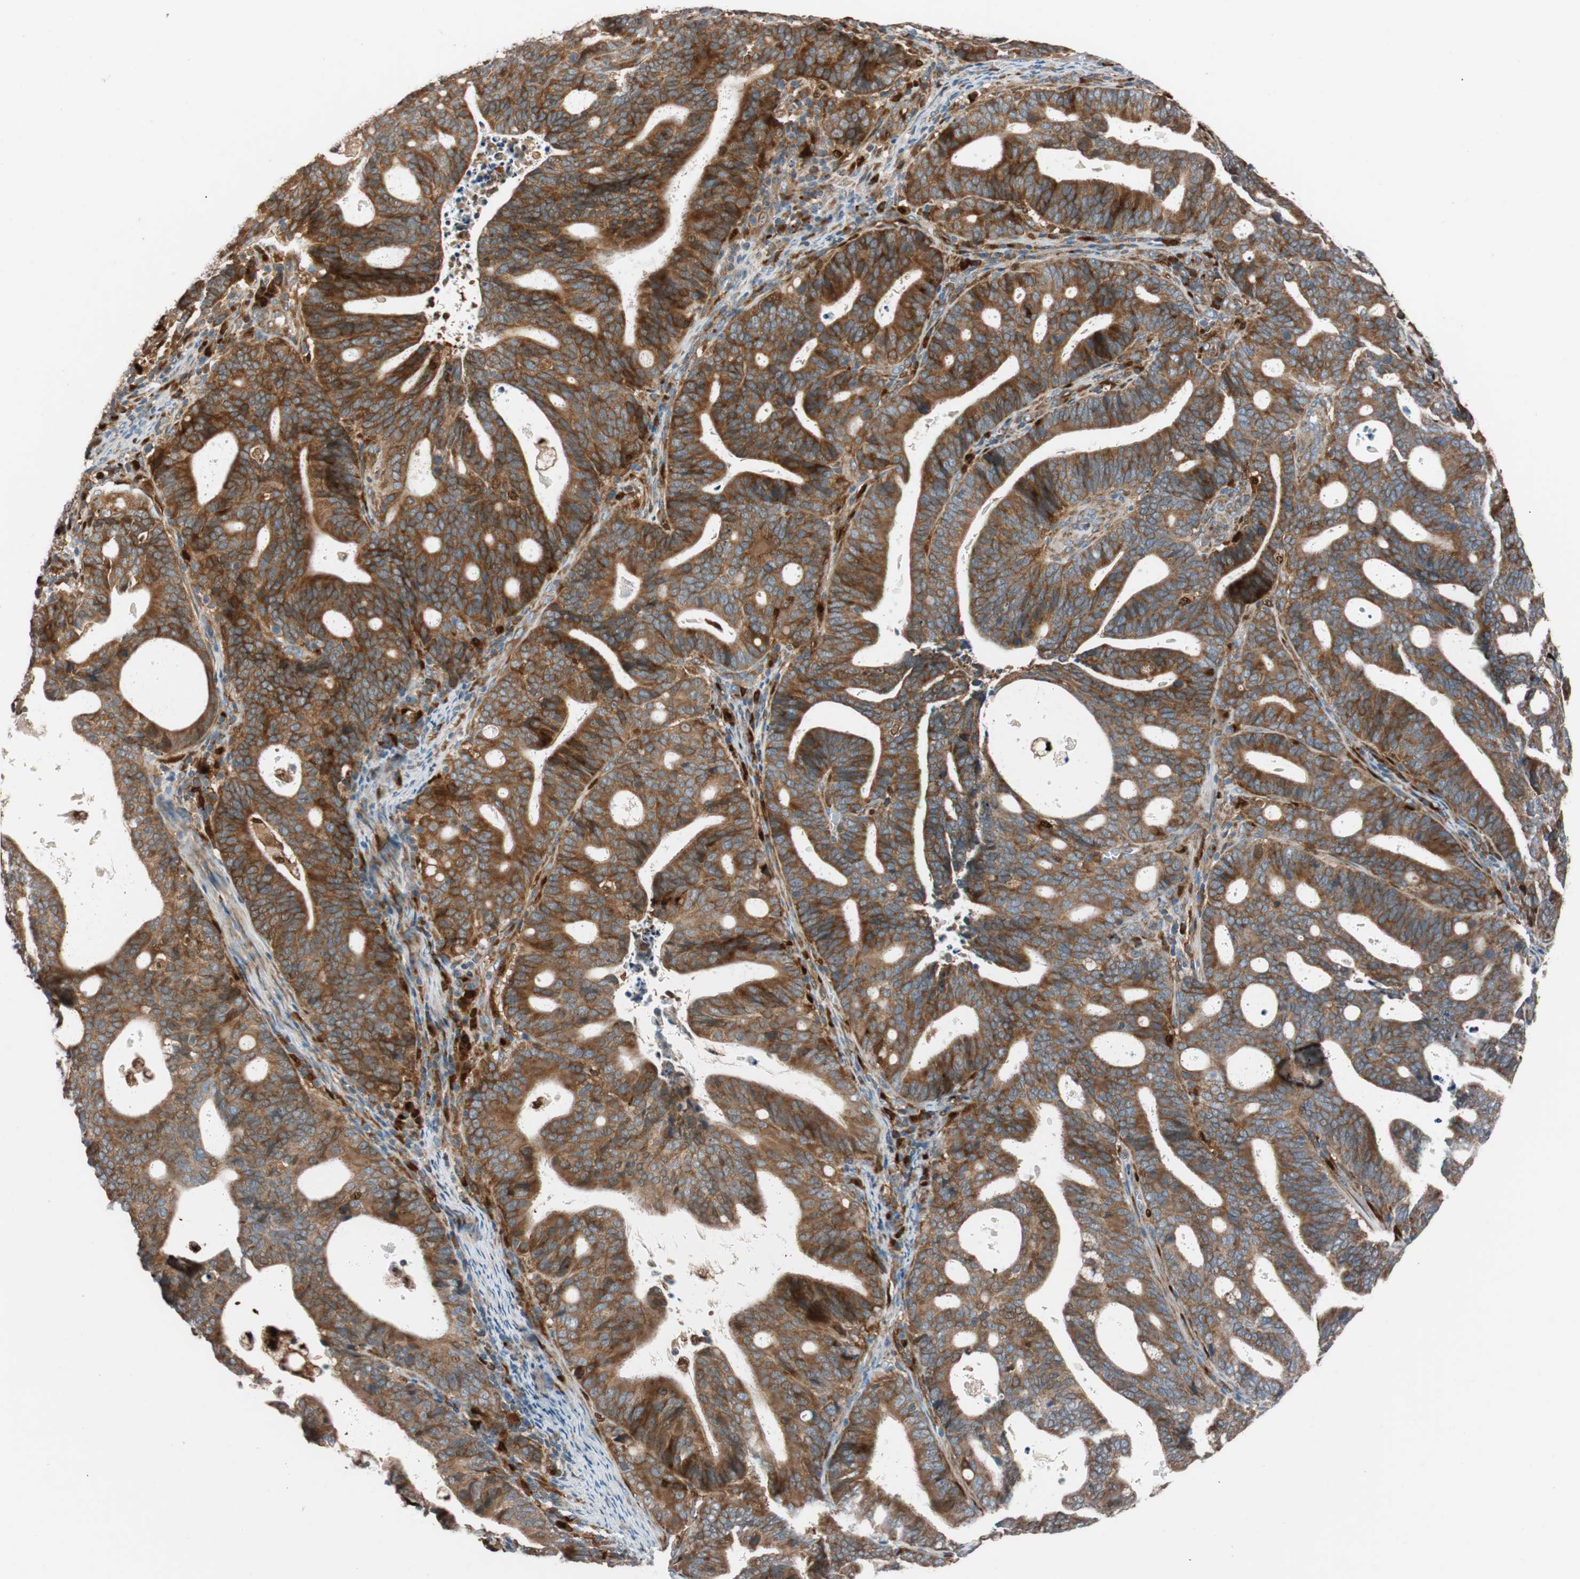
{"staining": {"intensity": "strong", "quantity": ">75%", "location": "cytoplasmic/membranous"}, "tissue": "endometrial cancer", "cell_type": "Tumor cells", "image_type": "cancer", "snomed": [{"axis": "morphology", "description": "Adenocarcinoma, NOS"}, {"axis": "topography", "description": "Uterus"}], "caption": "IHC photomicrograph of endometrial adenocarcinoma stained for a protein (brown), which displays high levels of strong cytoplasmic/membranous staining in about >75% of tumor cells.", "gene": "FAAH", "patient": {"sex": "female", "age": 83}}